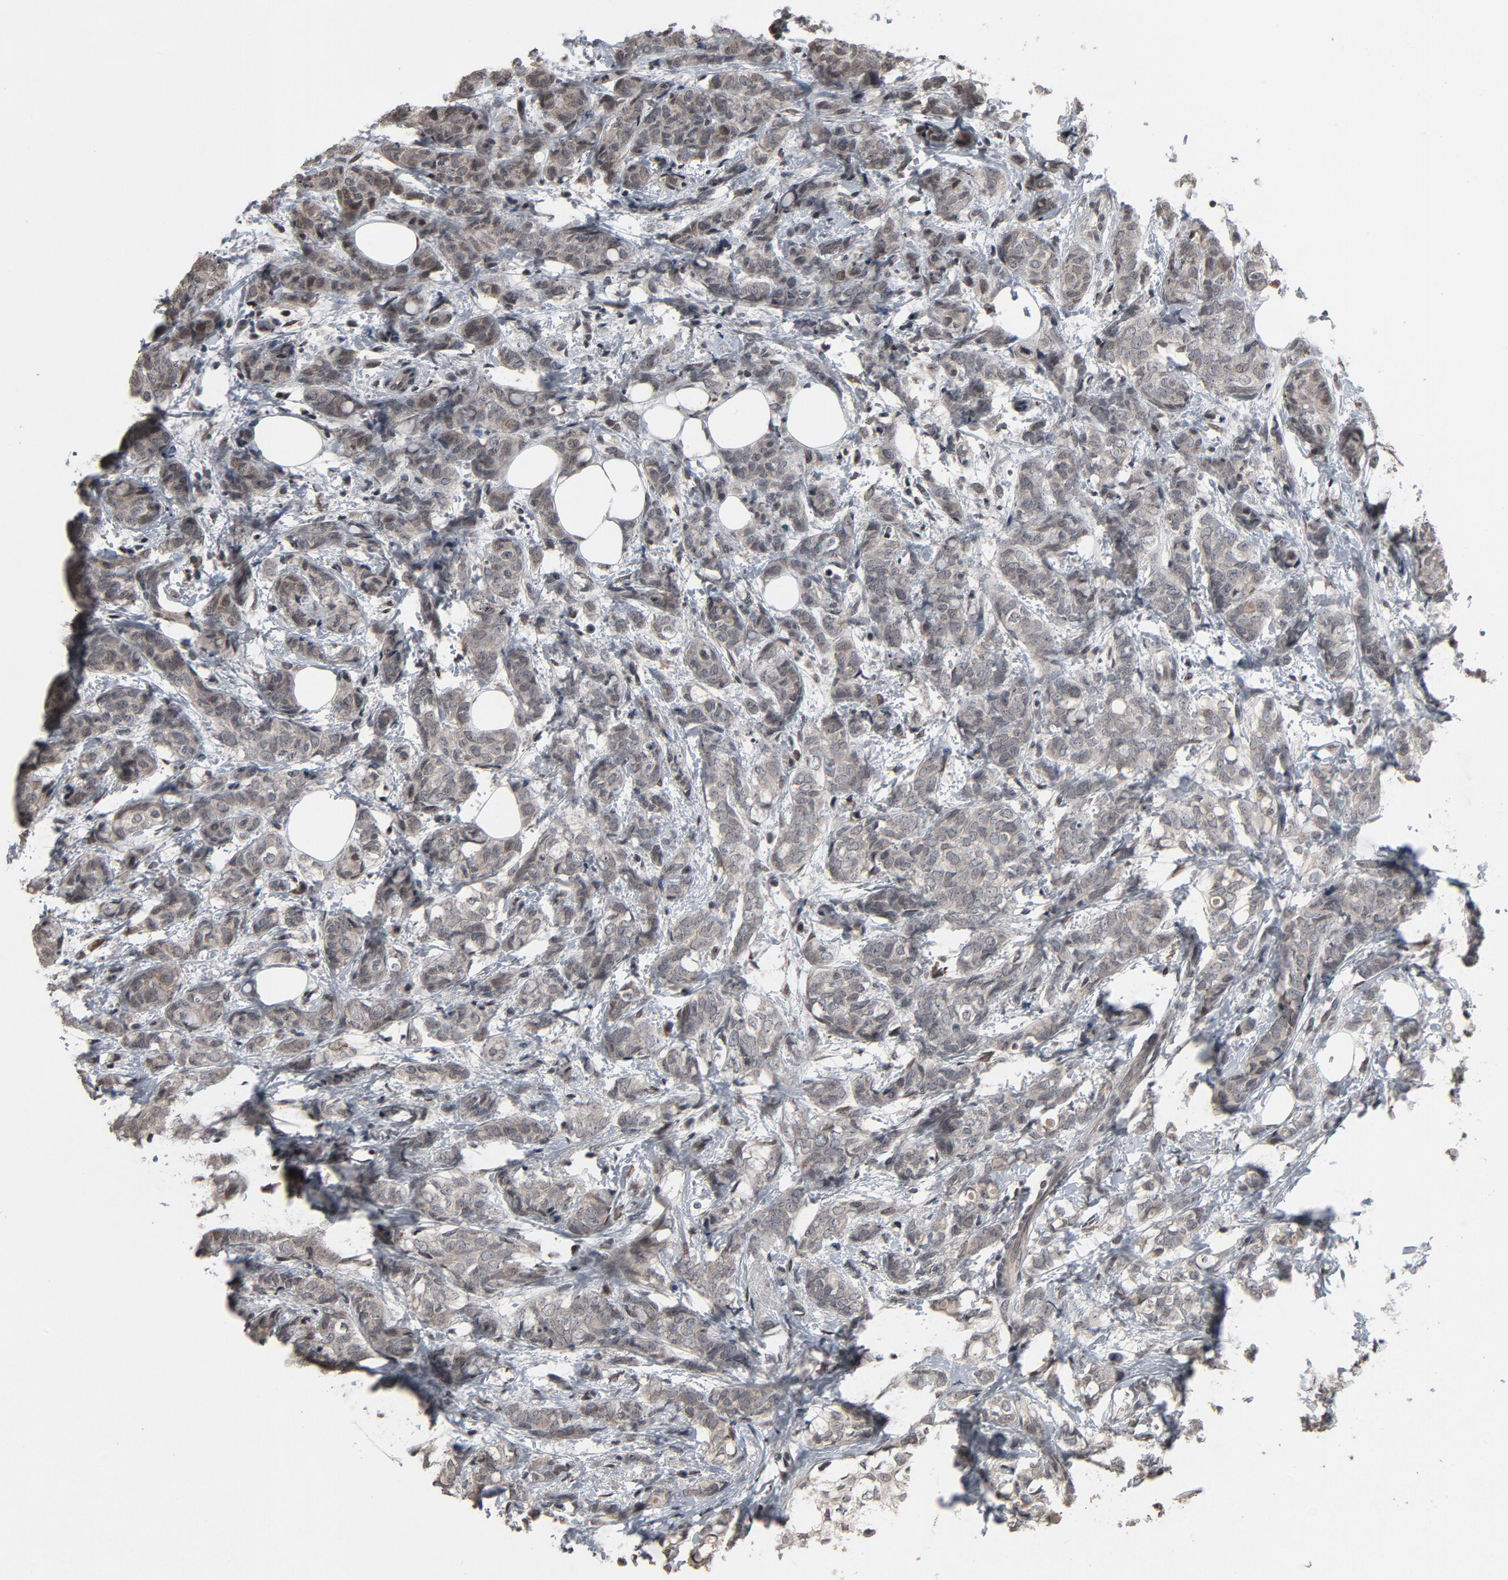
{"staining": {"intensity": "weak", "quantity": ">75%", "location": "cytoplasmic/membranous,nuclear"}, "tissue": "breast cancer", "cell_type": "Tumor cells", "image_type": "cancer", "snomed": [{"axis": "morphology", "description": "Lobular carcinoma"}, {"axis": "topography", "description": "Breast"}], "caption": "Breast cancer stained with DAB immunohistochemistry (IHC) exhibits low levels of weak cytoplasmic/membranous and nuclear positivity in approximately >75% of tumor cells. The staining is performed using DAB brown chromogen to label protein expression. The nuclei are counter-stained blue using hematoxylin.", "gene": "POM121", "patient": {"sex": "female", "age": 60}}